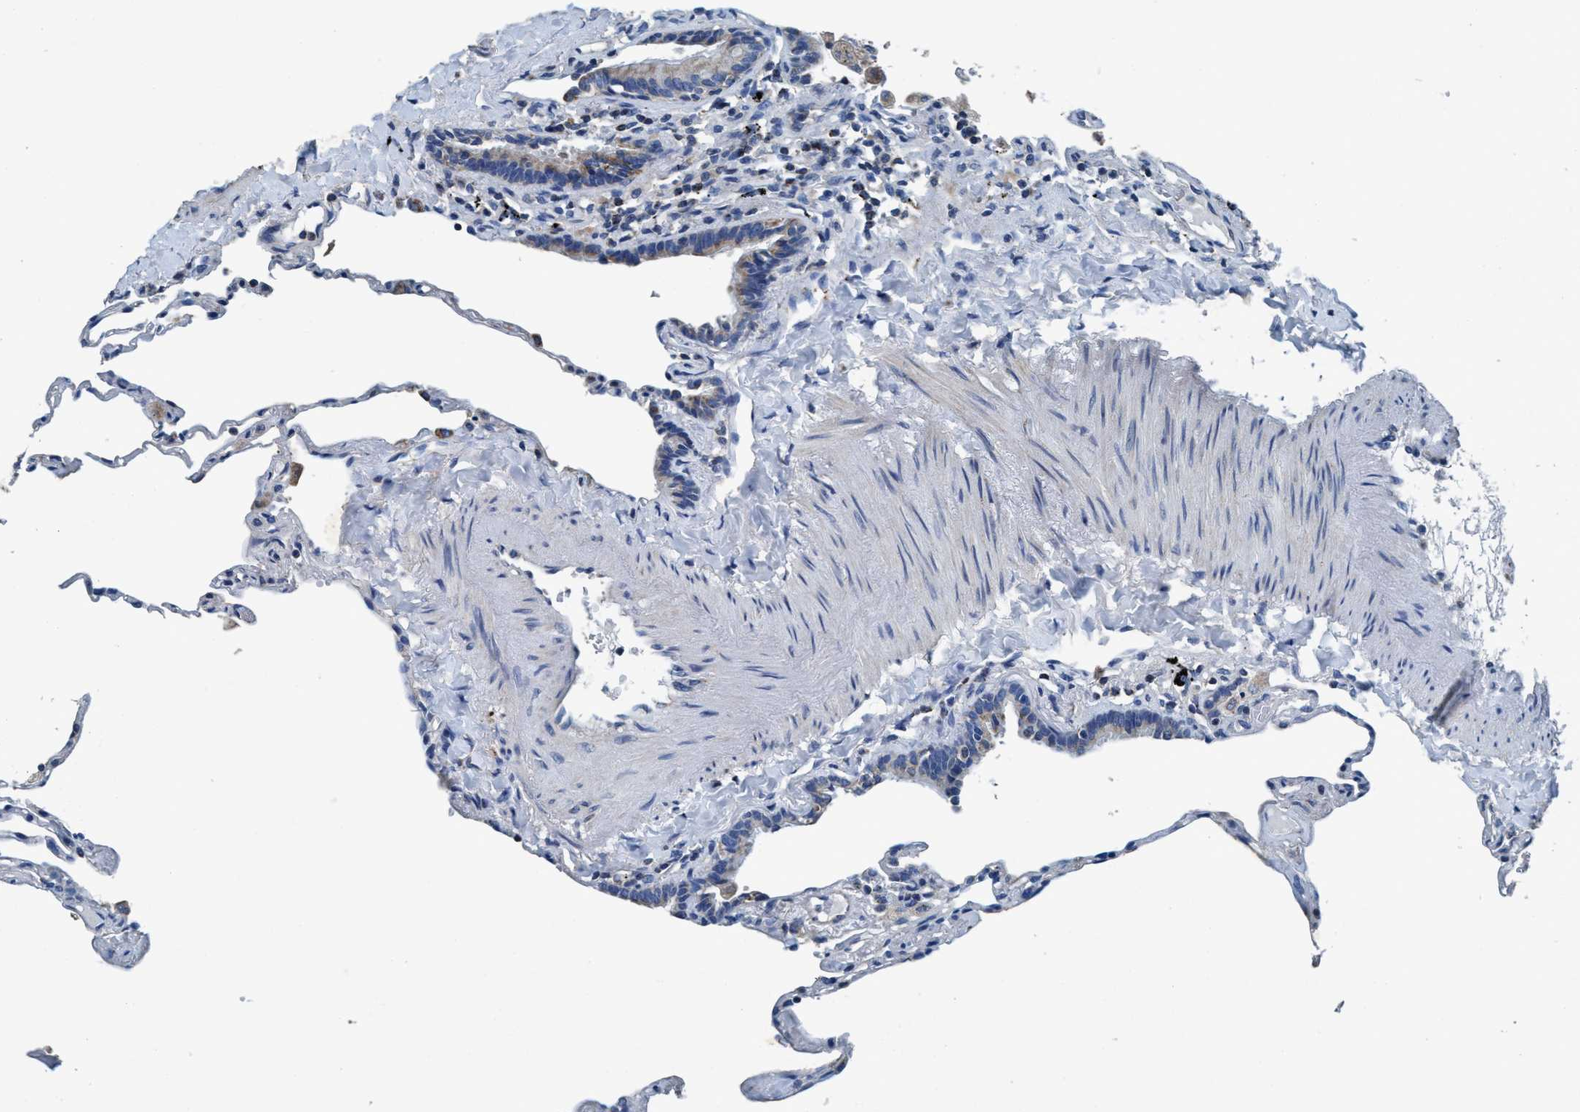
{"staining": {"intensity": "negative", "quantity": "none", "location": "none"}, "tissue": "lung", "cell_type": "Alveolar cells", "image_type": "normal", "snomed": [{"axis": "morphology", "description": "Normal tissue, NOS"}, {"axis": "topography", "description": "Lung"}], "caption": "High power microscopy micrograph of an immunohistochemistry photomicrograph of benign lung, revealing no significant staining in alveolar cells.", "gene": "ANKFN1", "patient": {"sex": "male", "age": 59}}